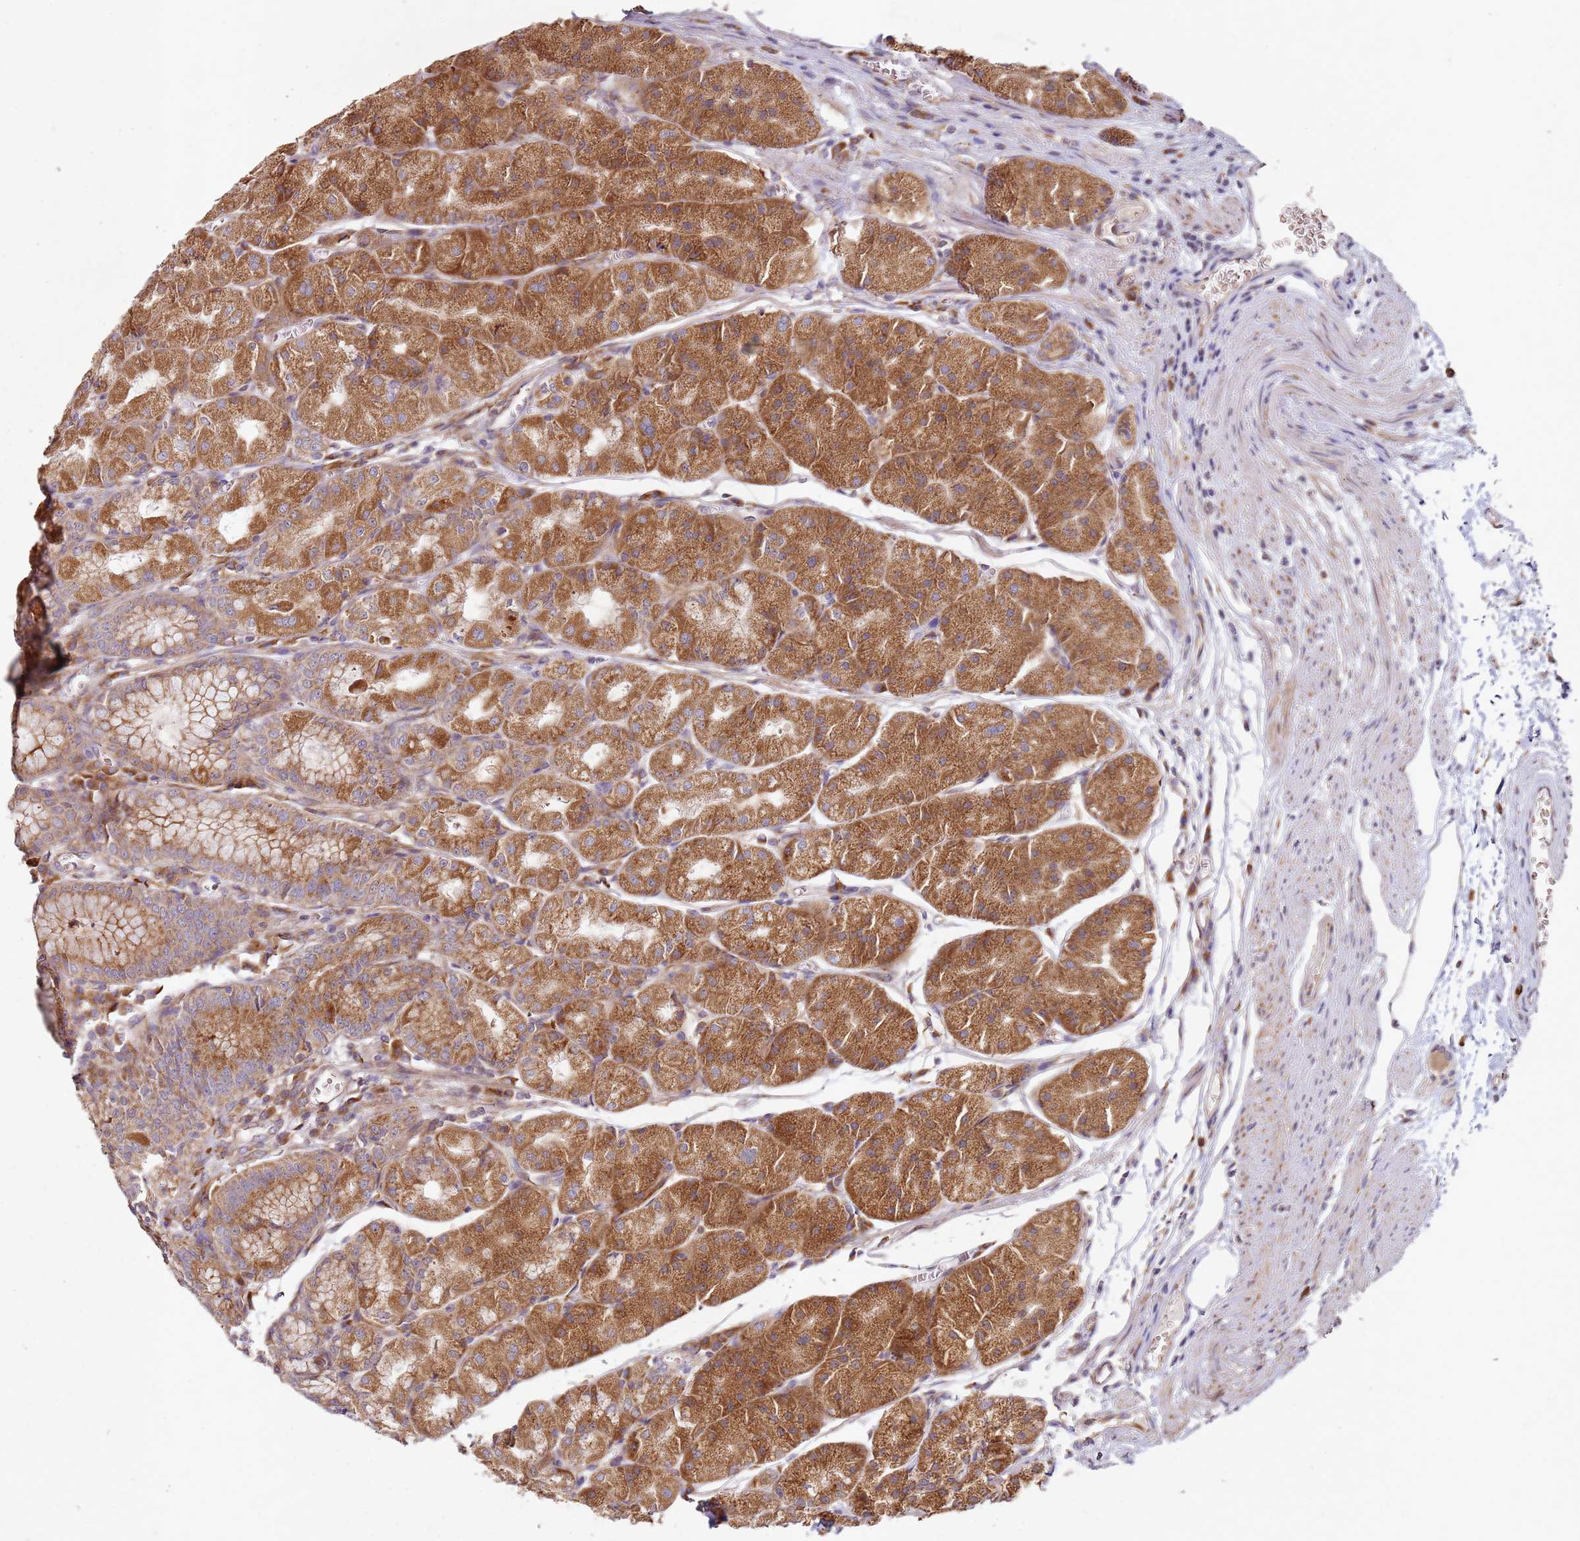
{"staining": {"intensity": "strong", "quantity": ">75%", "location": "cytoplasmic/membranous"}, "tissue": "stomach", "cell_type": "Glandular cells", "image_type": "normal", "snomed": [{"axis": "morphology", "description": "Normal tissue, NOS"}, {"axis": "topography", "description": "Stomach"}], "caption": "Stomach stained for a protein demonstrates strong cytoplasmic/membranous positivity in glandular cells. (brown staining indicates protein expression, while blue staining denotes nuclei).", "gene": "ARFRP1", "patient": {"sex": "male", "age": 55}}